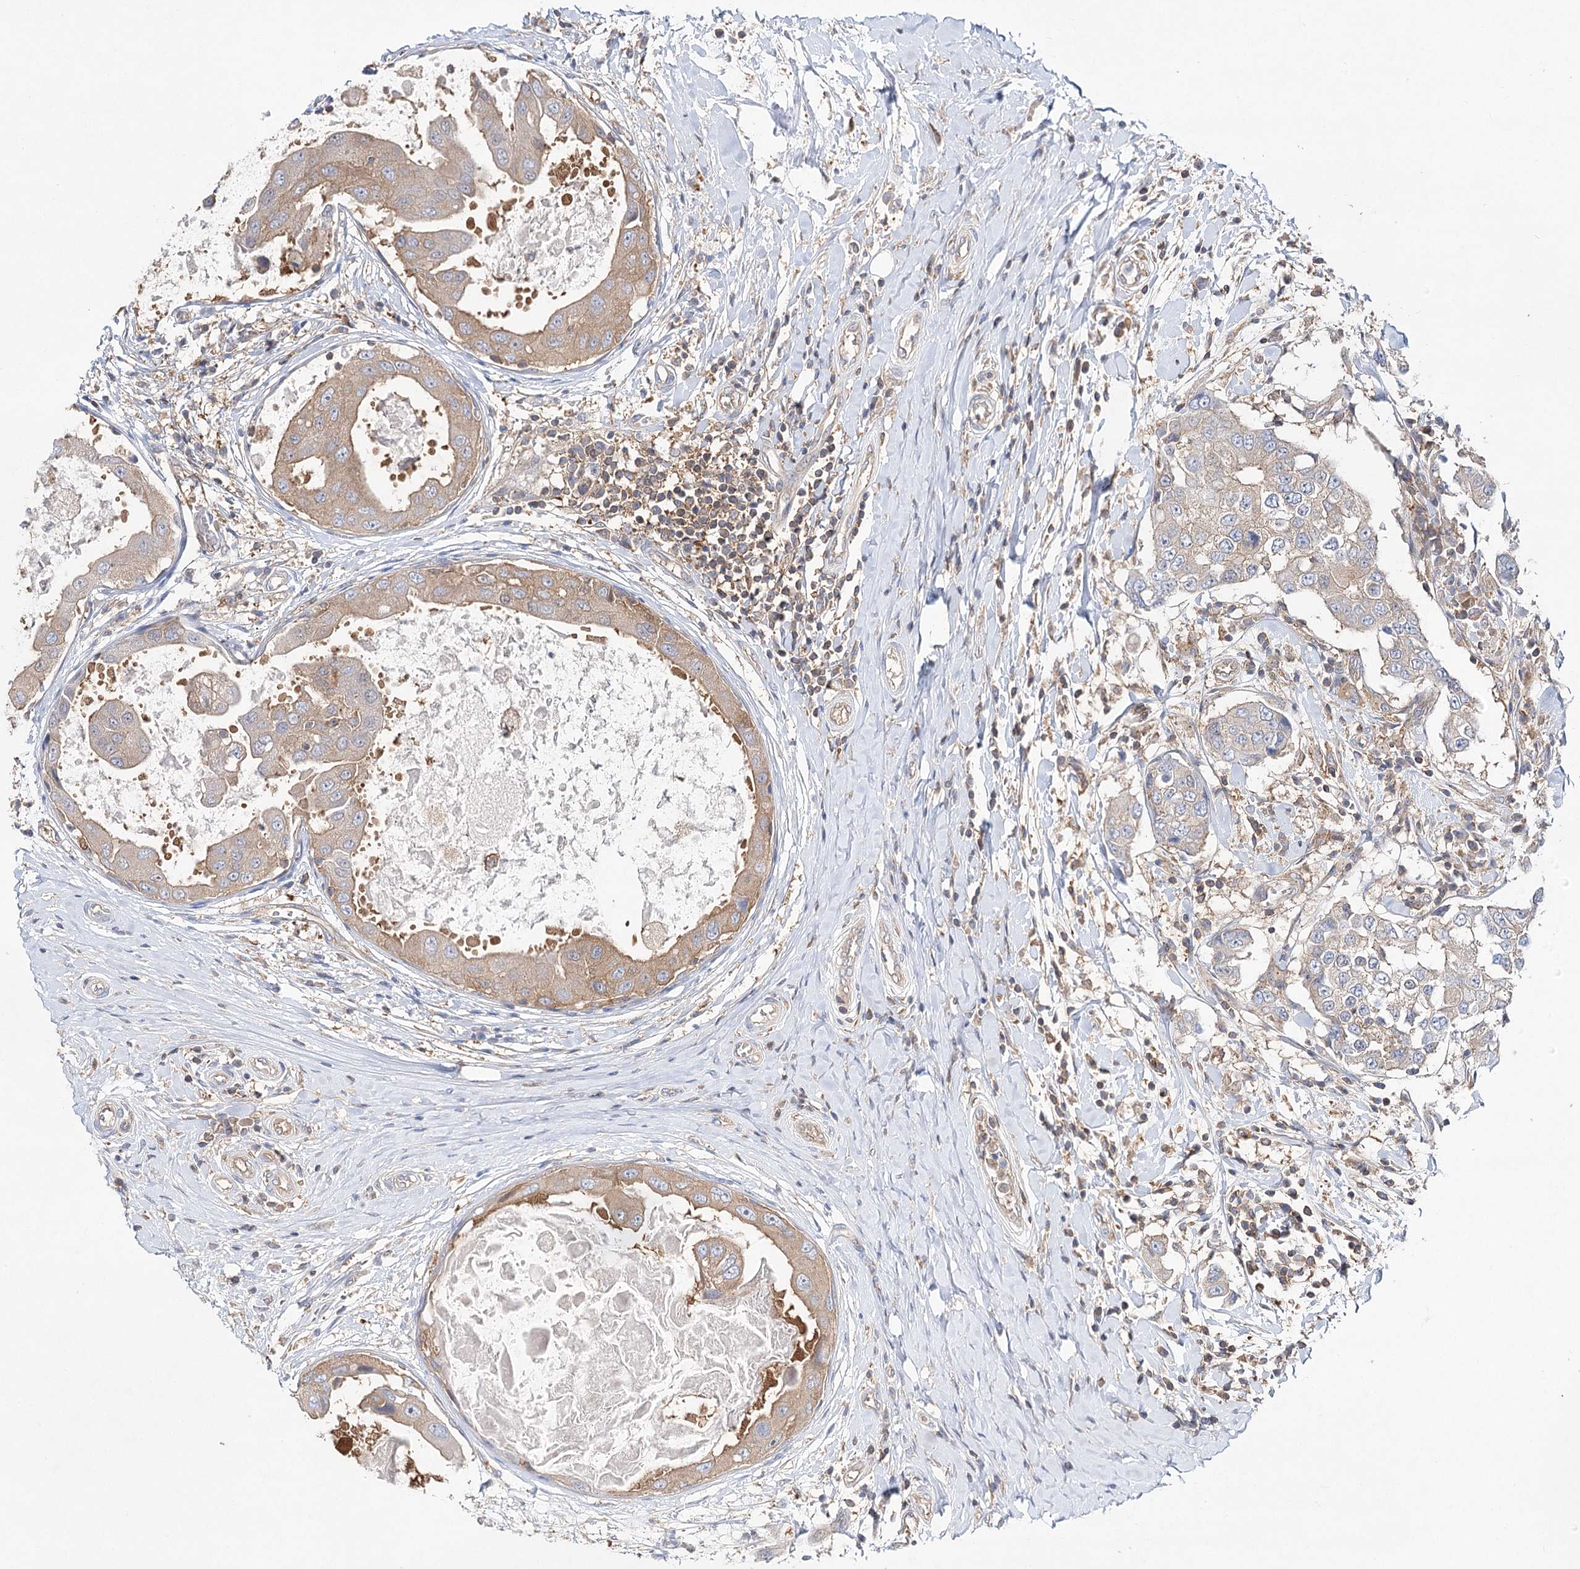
{"staining": {"intensity": "weak", "quantity": "<25%", "location": "cytoplasmic/membranous"}, "tissue": "breast cancer", "cell_type": "Tumor cells", "image_type": "cancer", "snomed": [{"axis": "morphology", "description": "Duct carcinoma"}, {"axis": "topography", "description": "Breast"}], "caption": "Immunohistochemistry (IHC) photomicrograph of breast cancer (intraductal carcinoma) stained for a protein (brown), which reveals no positivity in tumor cells.", "gene": "ABRAXAS2", "patient": {"sex": "female", "age": 27}}